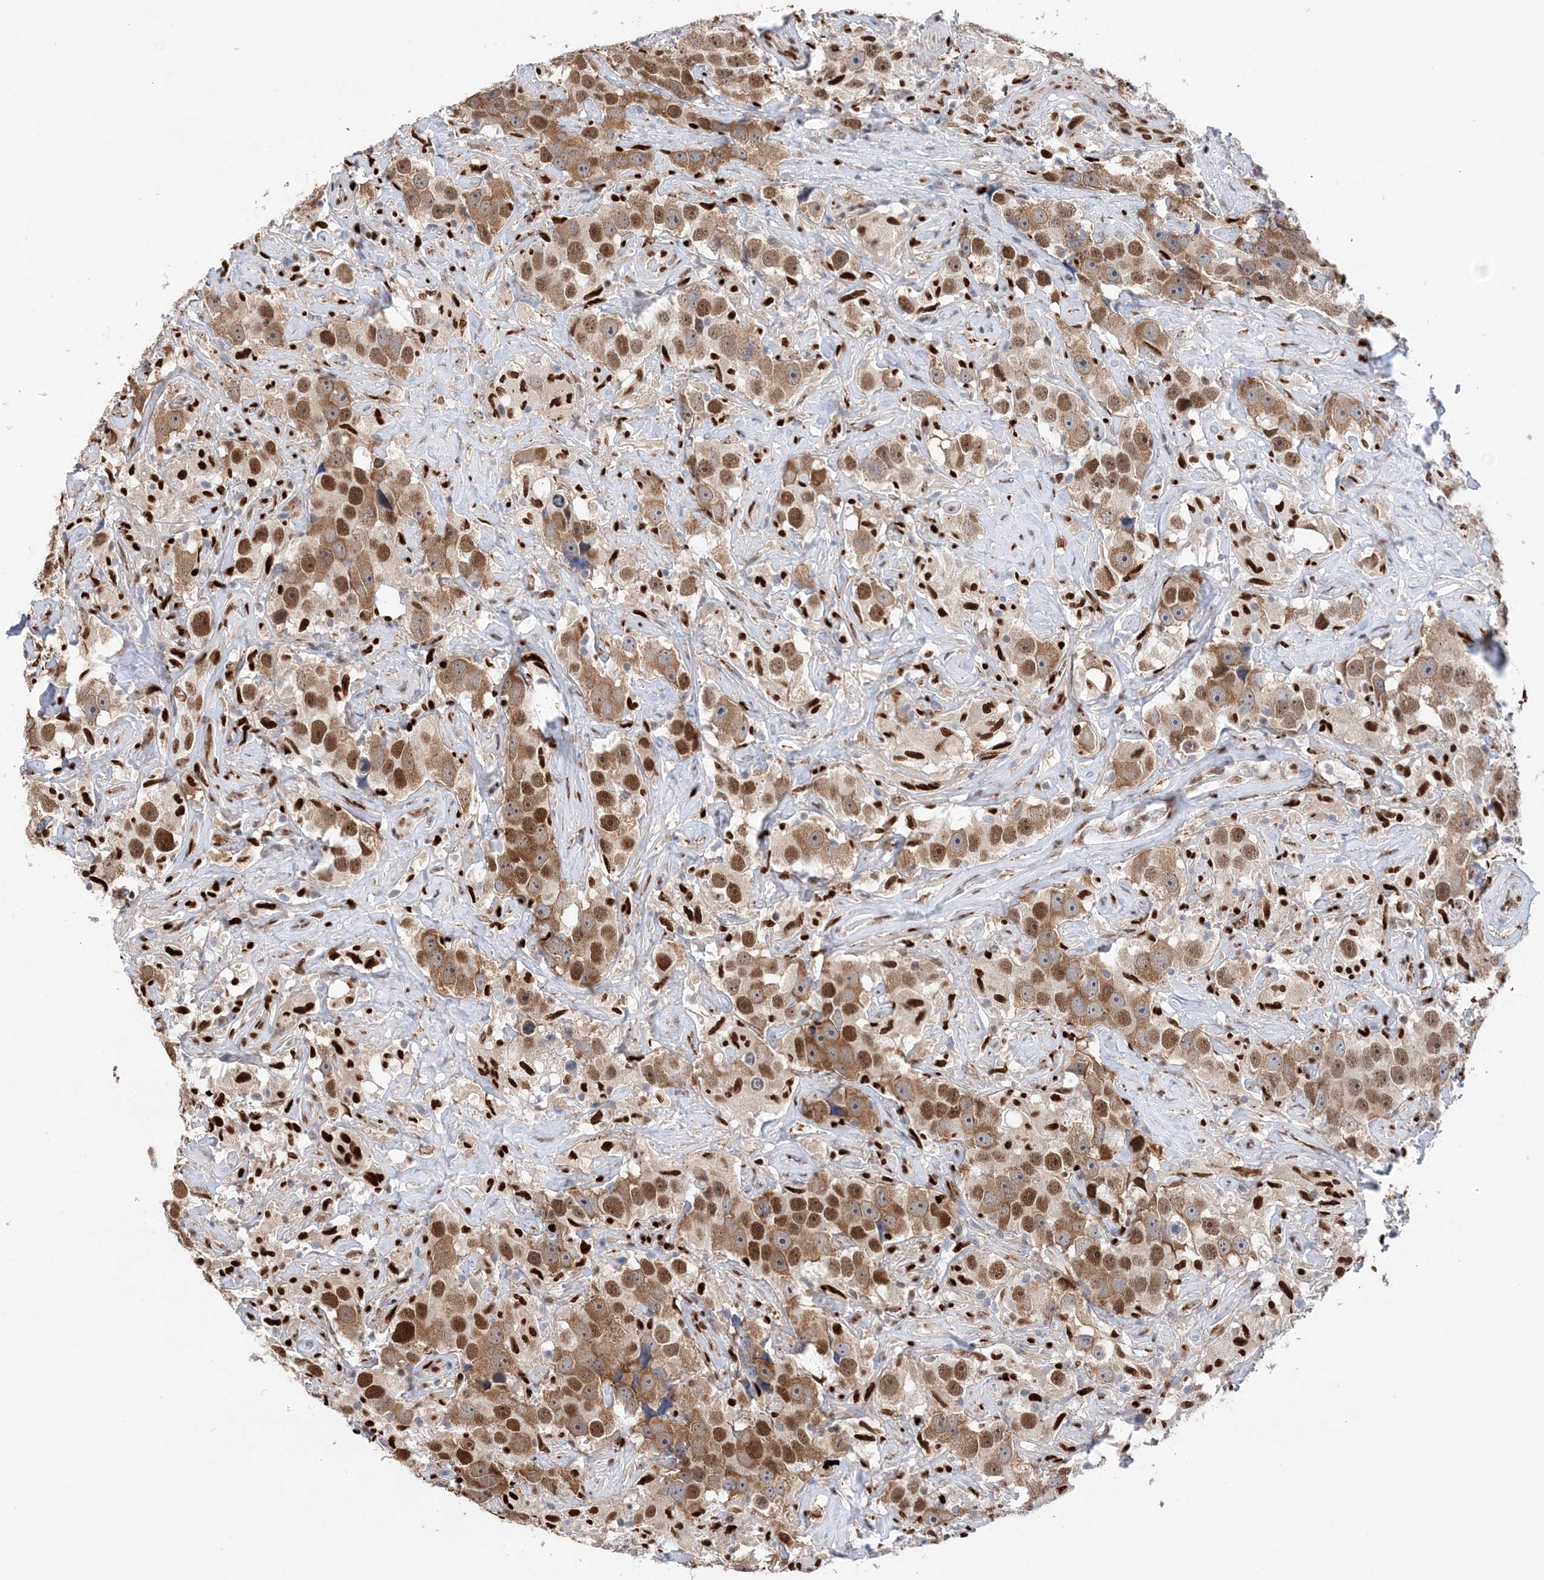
{"staining": {"intensity": "strong", "quantity": ">75%", "location": "cytoplasmic/membranous,nuclear"}, "tissue": "testis cancer", "cell_type": "Tumor cells", "image_type": "cancer", "snomed": [{"axis": "morphology", "description": "Seminoma, NOS"}, {"axis": "topography", "description": "Testis"}], "caption": "Testis cancer (seminoma) stained with DAB immunohistochemistry (IHC) shows high levels of strong cytoplasmic/membranous and nuclear expression in about >75% of tumor cells. The staining was performed using DAB (3,3'-diaminobenzidine) to visualize the protein expression in brown, while the nuclei were stained in blue with hematoxylin (Magnification: 20x).", "gene": "NIT2", "patient": {"sex": "male", "age": 49}}